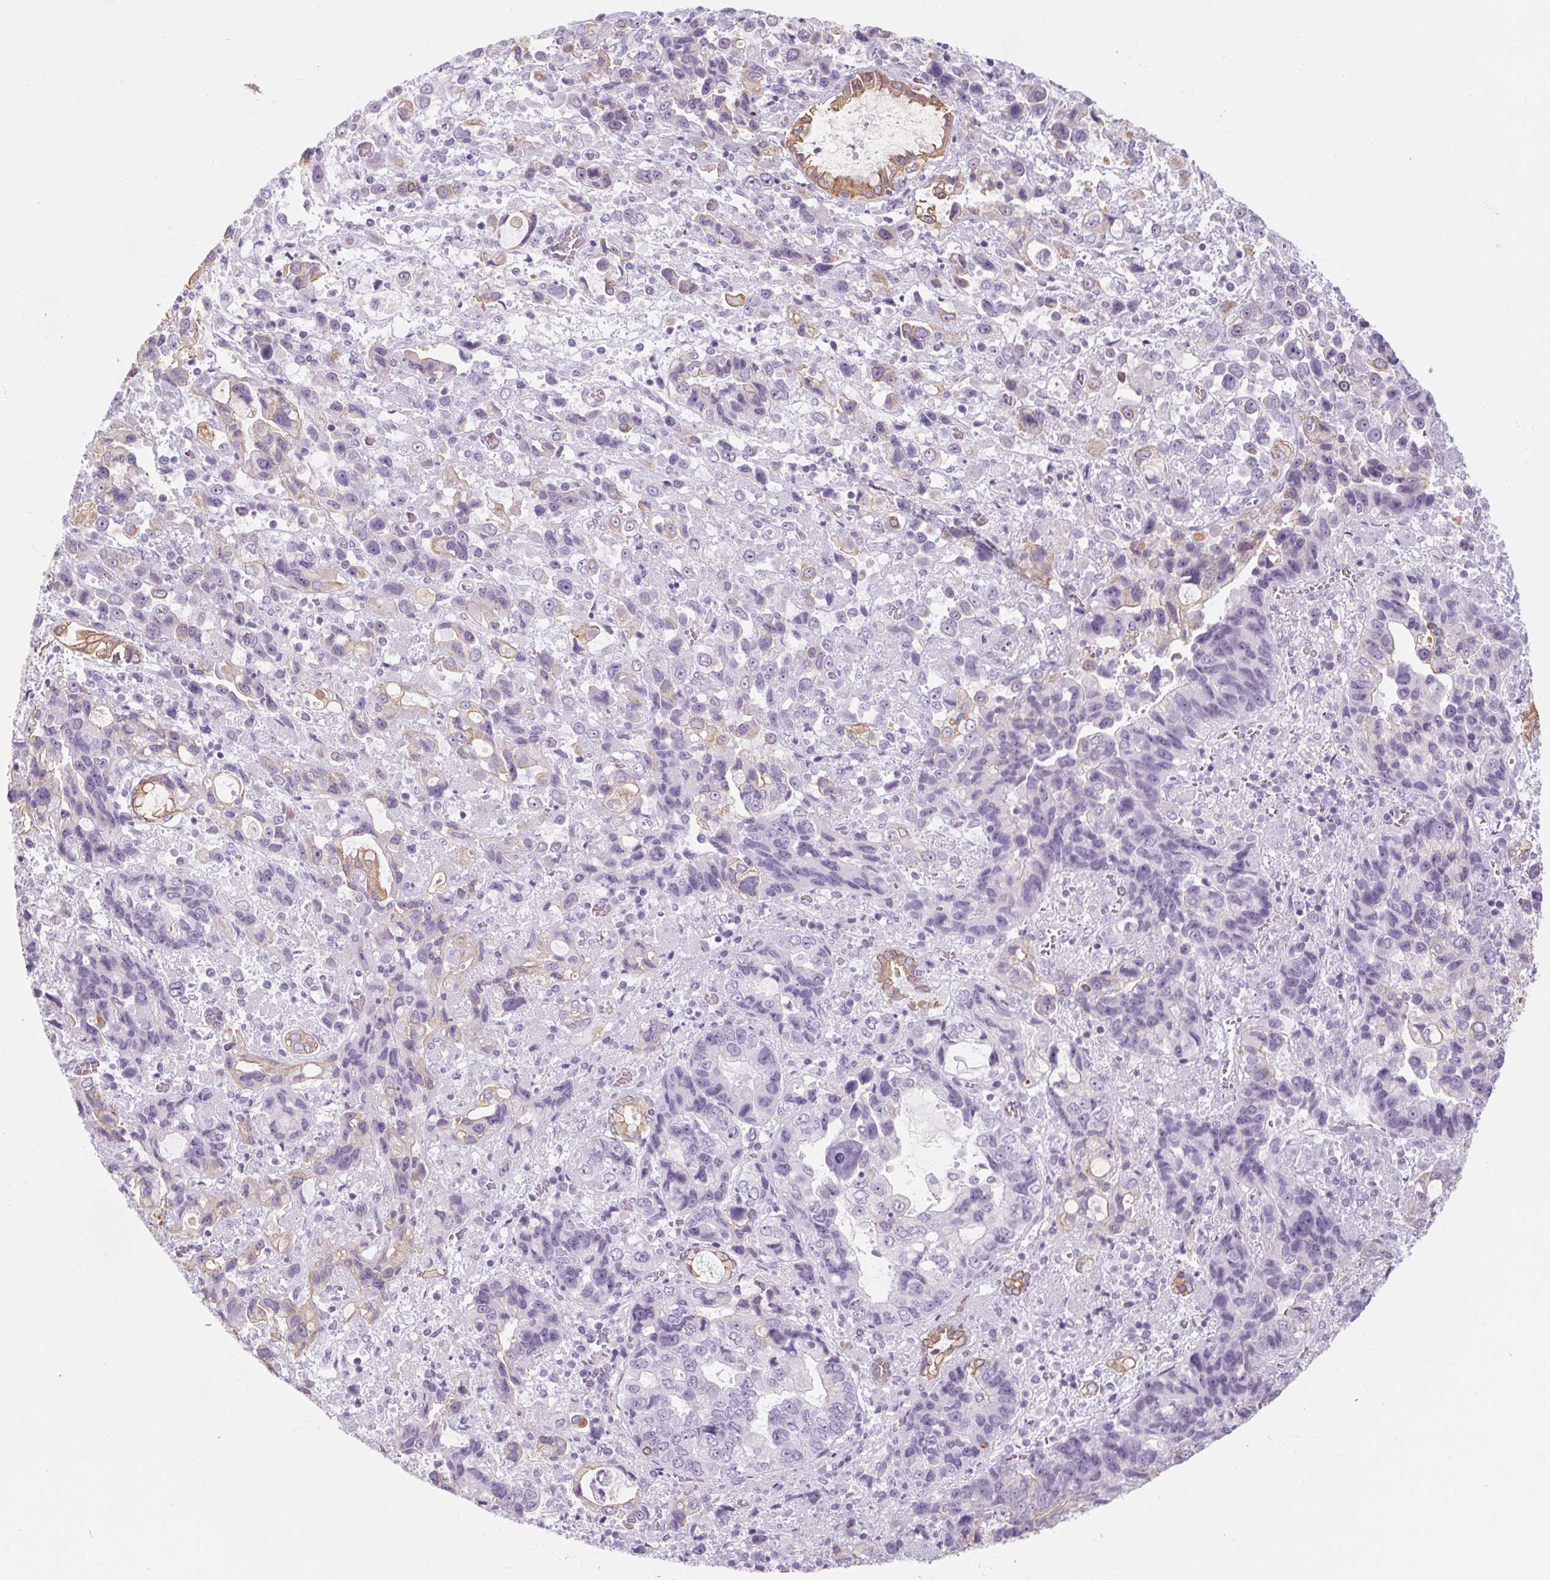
{"staining": {"intensity": "weak", "quantity": "25%-75%", "location": "cytoplasmic/membranous"}, "tissue": "stomach cancer", "cell_type": "Tumor cells", "image_type": "cancer", "snomed": [{"axis": "morphology", "description": "Adenocarcinoma, NOS"}, {"axis": "topography", "description": "Stomach, upper"}], "caption": "Immunohistochemistry (DAB (3,3'-diaminobenzidine)) staining of human stomach cancer (adenocarcinoma) shows weak cytoplasmic/membranous protein expression in approximately 25%-75% of tumor cells.", "gene": "RPTN", "patient": {"sex": "female", "age": 81}}